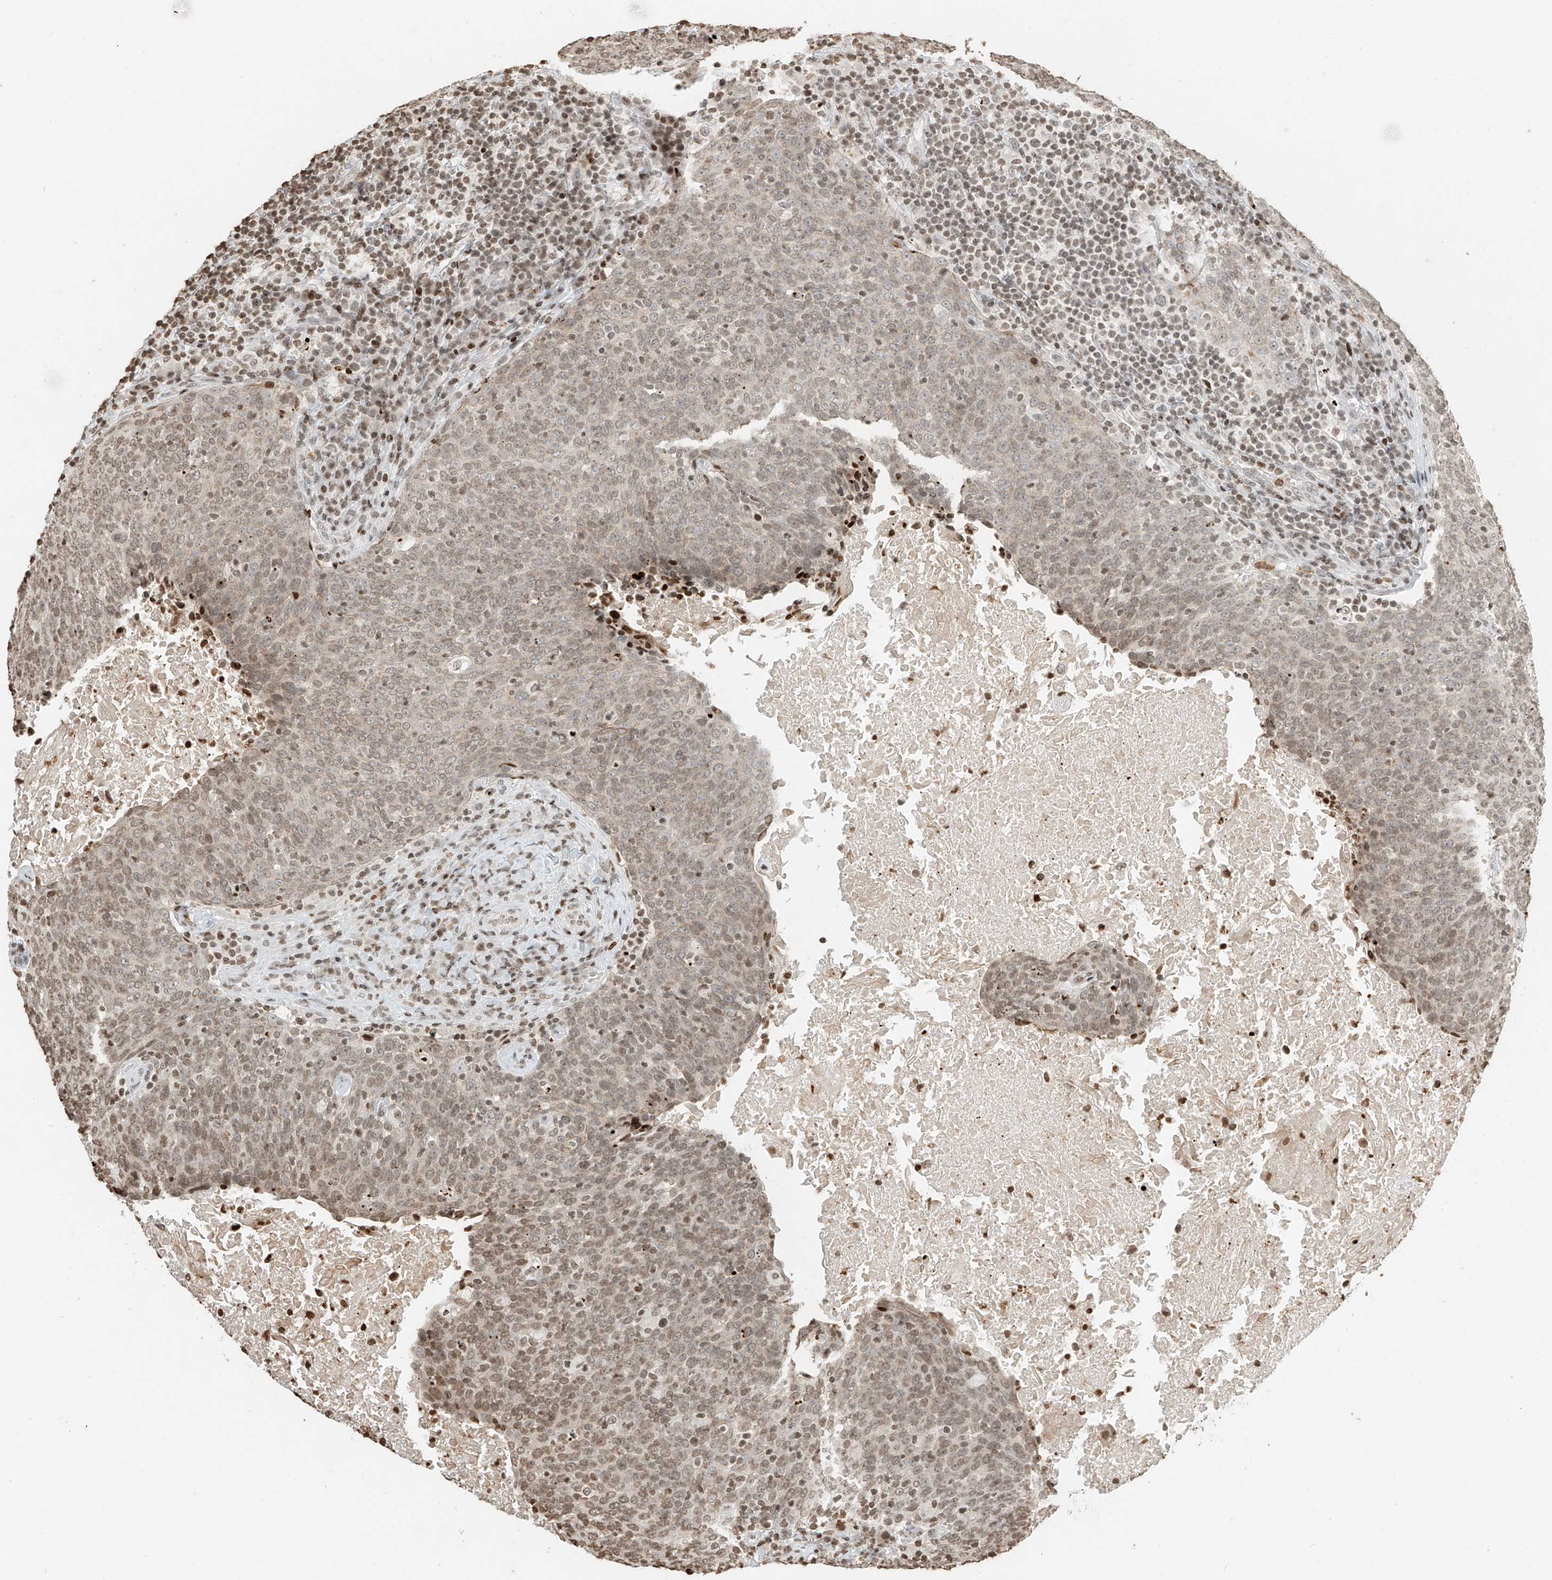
{"staining": {"intensity": "moderate", "quantity": "25%-75%", "location": "nuclear"}, "tissue": "head and neck cancer", "cell_type": "Tumor cells", "image_type": "cancer", "snomed": [{"axis": "morphology", "description": "Squamous cell carcinoma, NOS"}, {"axis": "morphology", "description": "Squamous cell carcinoma, metastatic, NOS"}, {"axis": "topography", "description": "Lymph node"}, {"axis": "topography", "description": "Head-Neck"}], "caption": "Brown immunohistochemical staining in human head and neck cancer (metastatic squamous cell carcinoma) reveals moderate nuclear staining in approximately 25%-75% of tumor cells.", "gene": "C17orf58", "patient": {"sex": "male", "age": 62}}